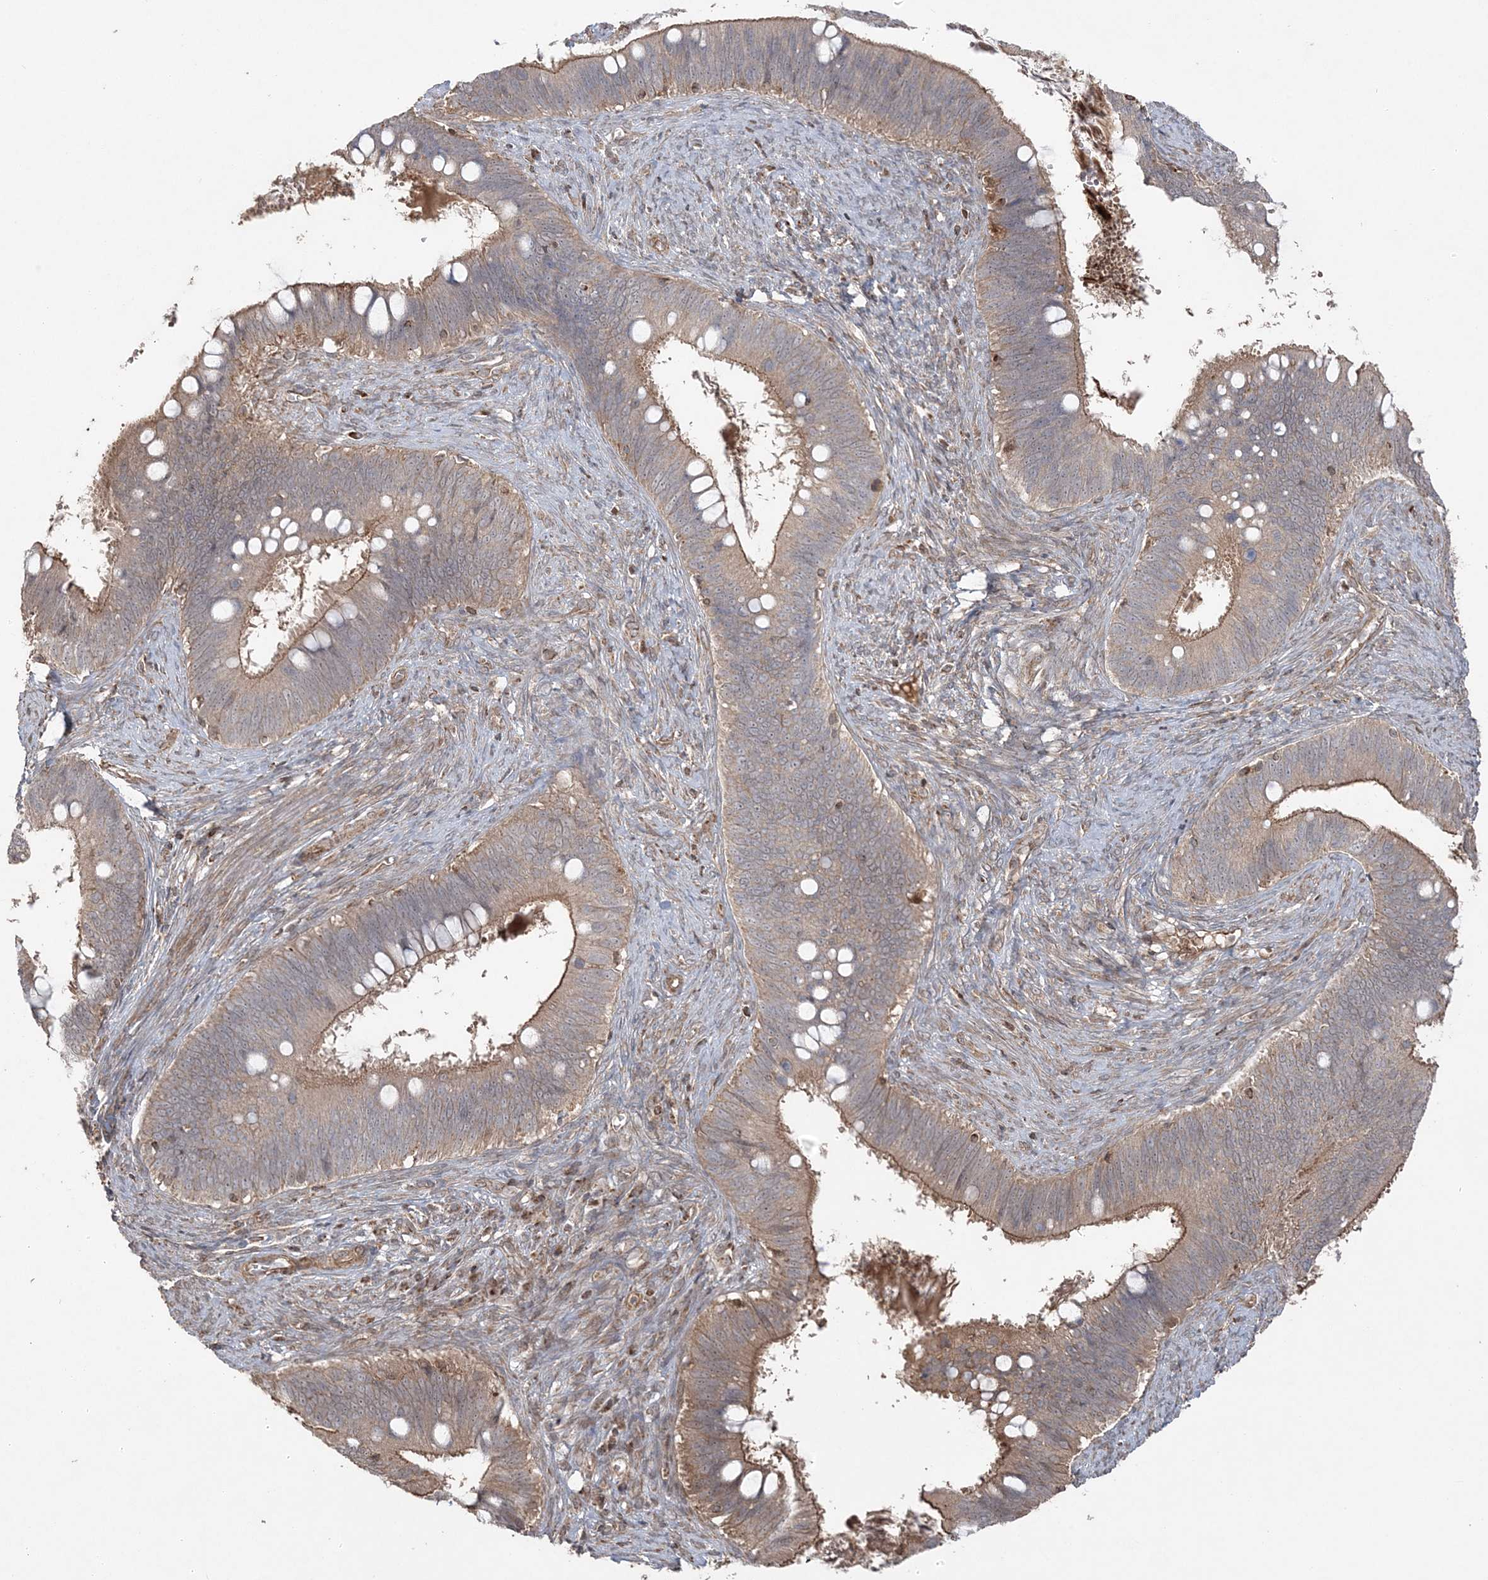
{"staining": {"intensity": "moderate", "quantity": "25%-75%", "location": "cytoplasmic/membranous"}, "tissue": "cervical cancer", "cell_type": "Tumor cells", "image_type": "cancer", "snomed": [{"axis": "morphology", "description": "Adenocarcinoma, NOS"}, {"axis": "topography", "description": "Cervix"}], "caption": "Protein expression analysis of cervical cancer shows moderate cytoplasmic/membranous expression in about 25%-75% of tumor cells. The staining was performed using DAB (3,3'-diaminobenzidine) to visualize the protein expression in brown, while the nuclei were stained in blue with hematoxylin (Magnification: 20x).", "gene": "SCLT1", "patient": {"sex": "female", "age": 42}}